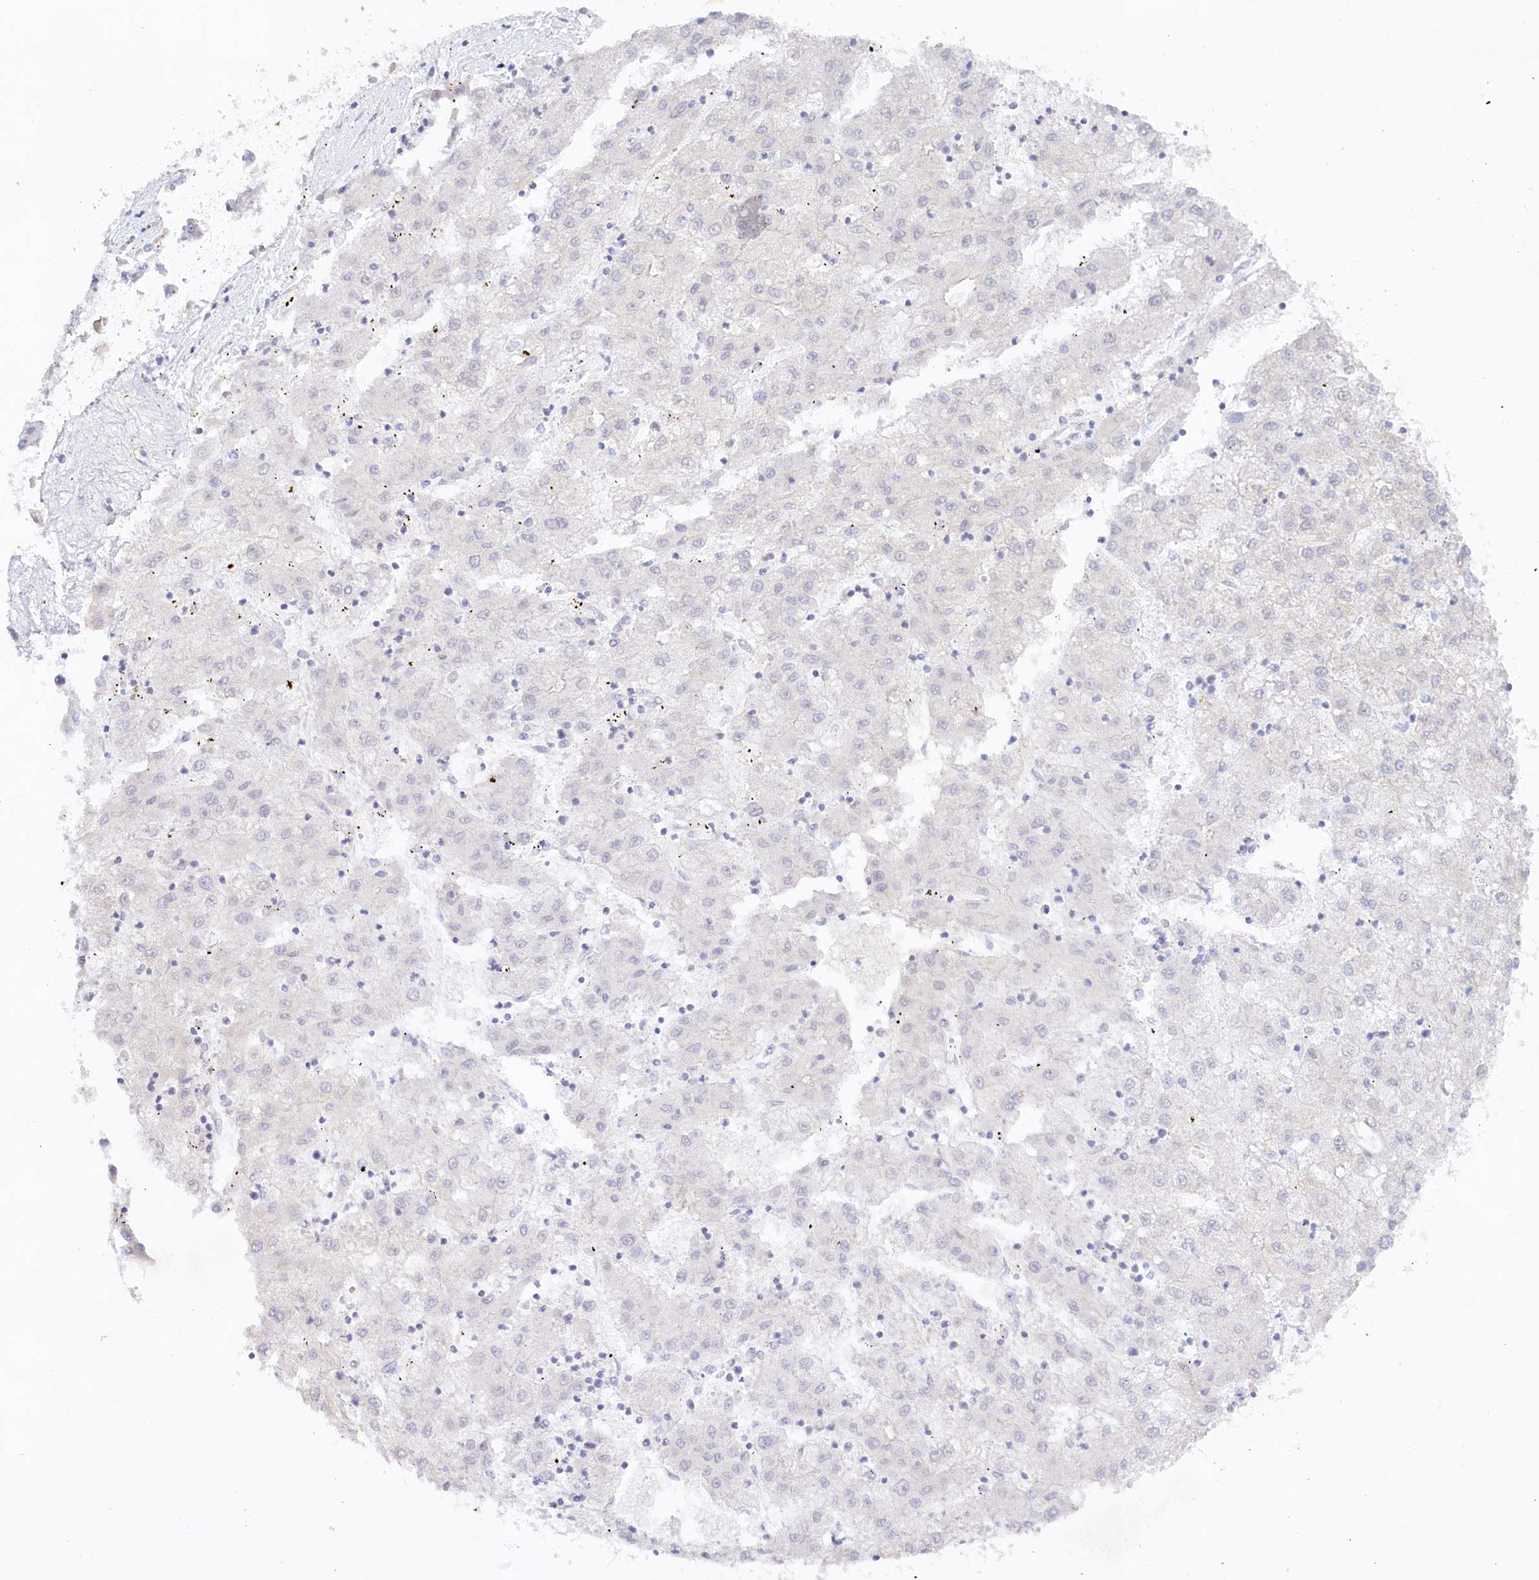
{"staining": {"intensity": "negative", "quantity": "none", "location": "none"}, "tissue": "liver cancer", "cell_type": "Tumor cells", "image_type": "cancer", "snomed": [{"axis": "morphology", "description": "Carcinoma, Hepatocellular, NOS"}, {"axis": "topography", "description": "Liver"}], "caption": "DAB immunohistochemical staining of human liver cancer (hepatocellular carcinoma) reveals no significant positivity in tumor cells.", "gene": "PSAPL1", "patient": {"sex": "male", "age": 72}}